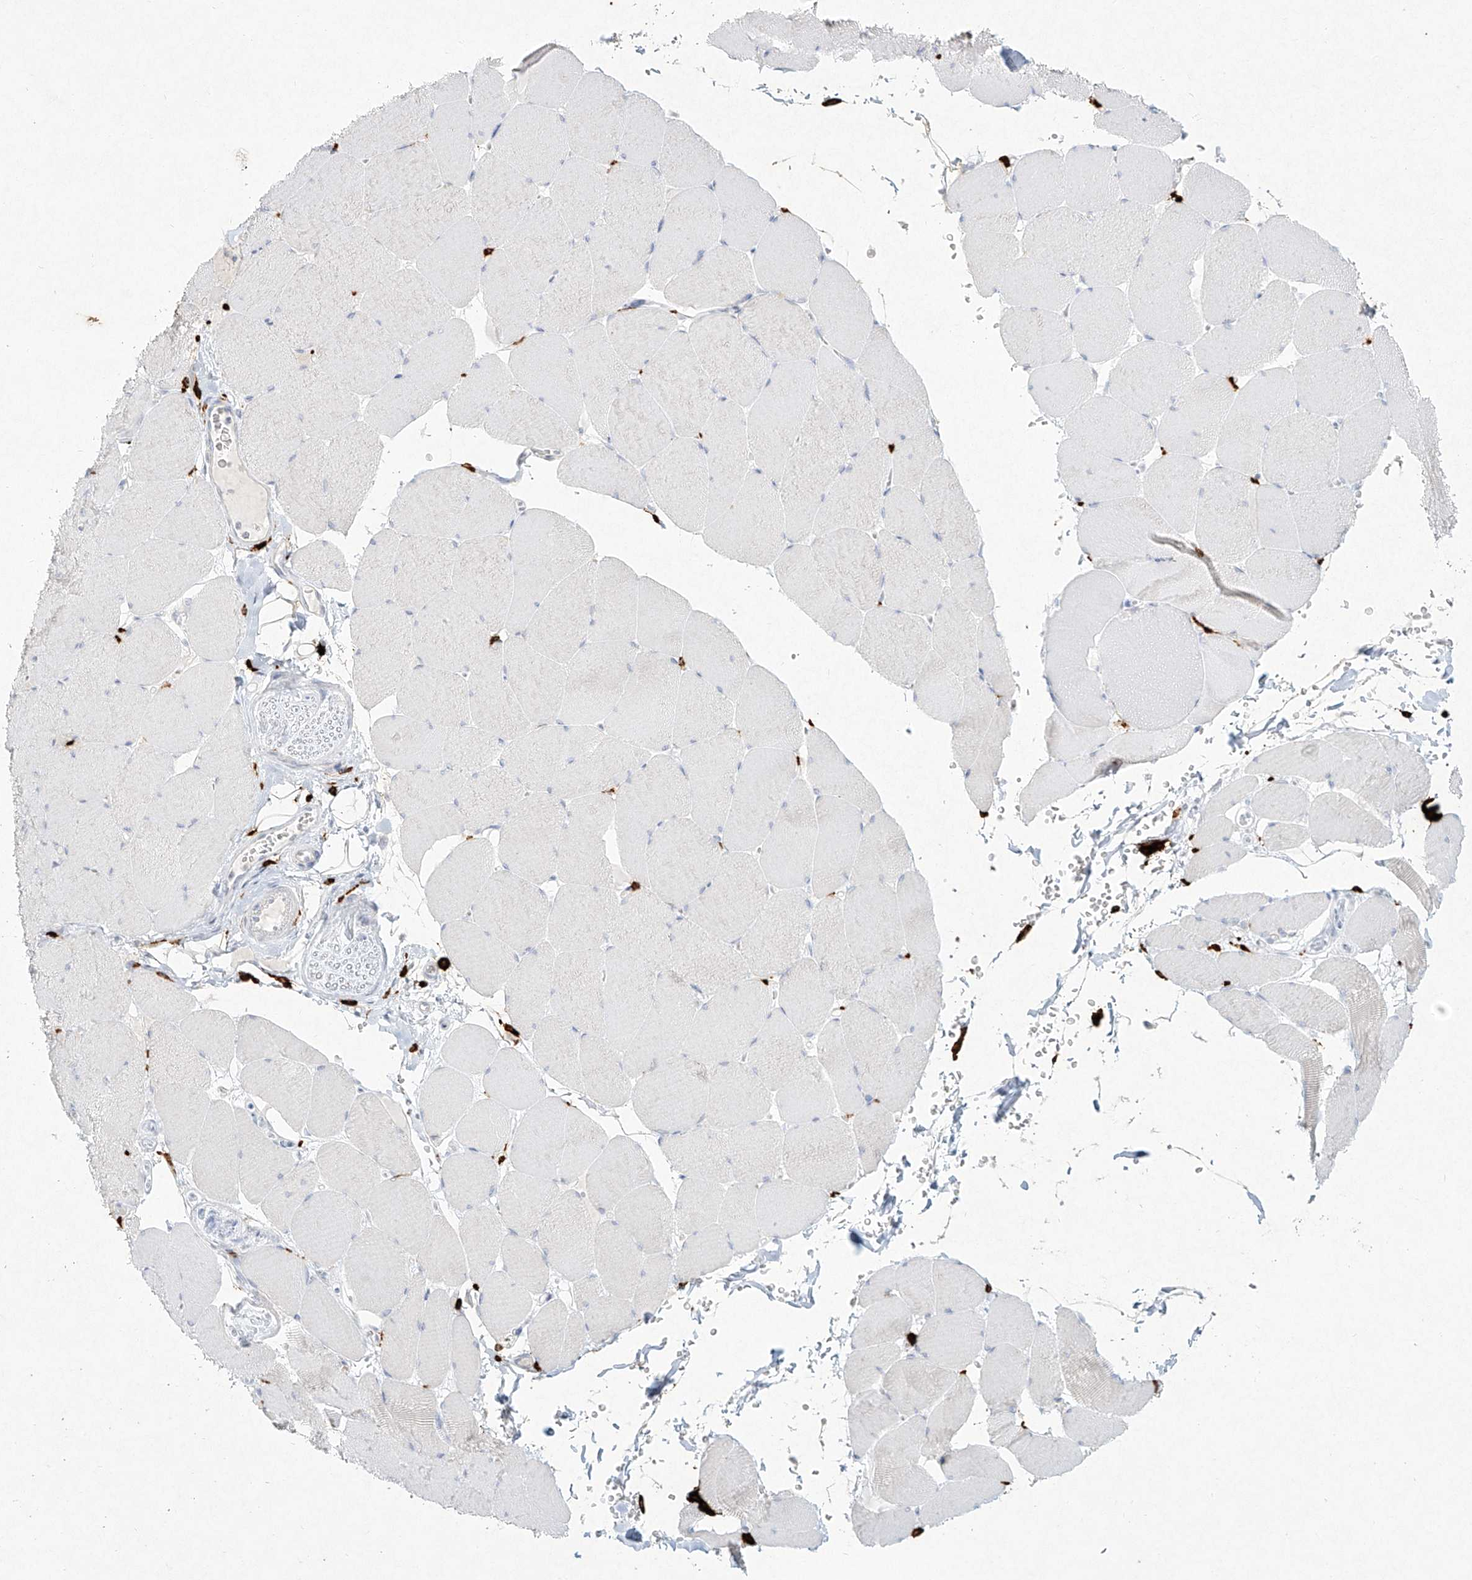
{"staining": {"intensity": "weak", "quantity": "<25%", "location": "cytoplasmic/membranous"}, "tissue": "skeletal muscle", "cell_type": "Myocytes", "image_type": "normal", "snomed": [{"axis": "morphology", "description": "Normal tissue, NOS"}, {"axis": "topography", "description": "Skeletal muscle"}, {"axis": "topography", "description": "Head-Neck"}], "caption": "Image shows no significant protein staining in myocytes of unremarkable skeletal muscle.", "gene": "CD209", "patient": {"sex": "male", "age": 66}}